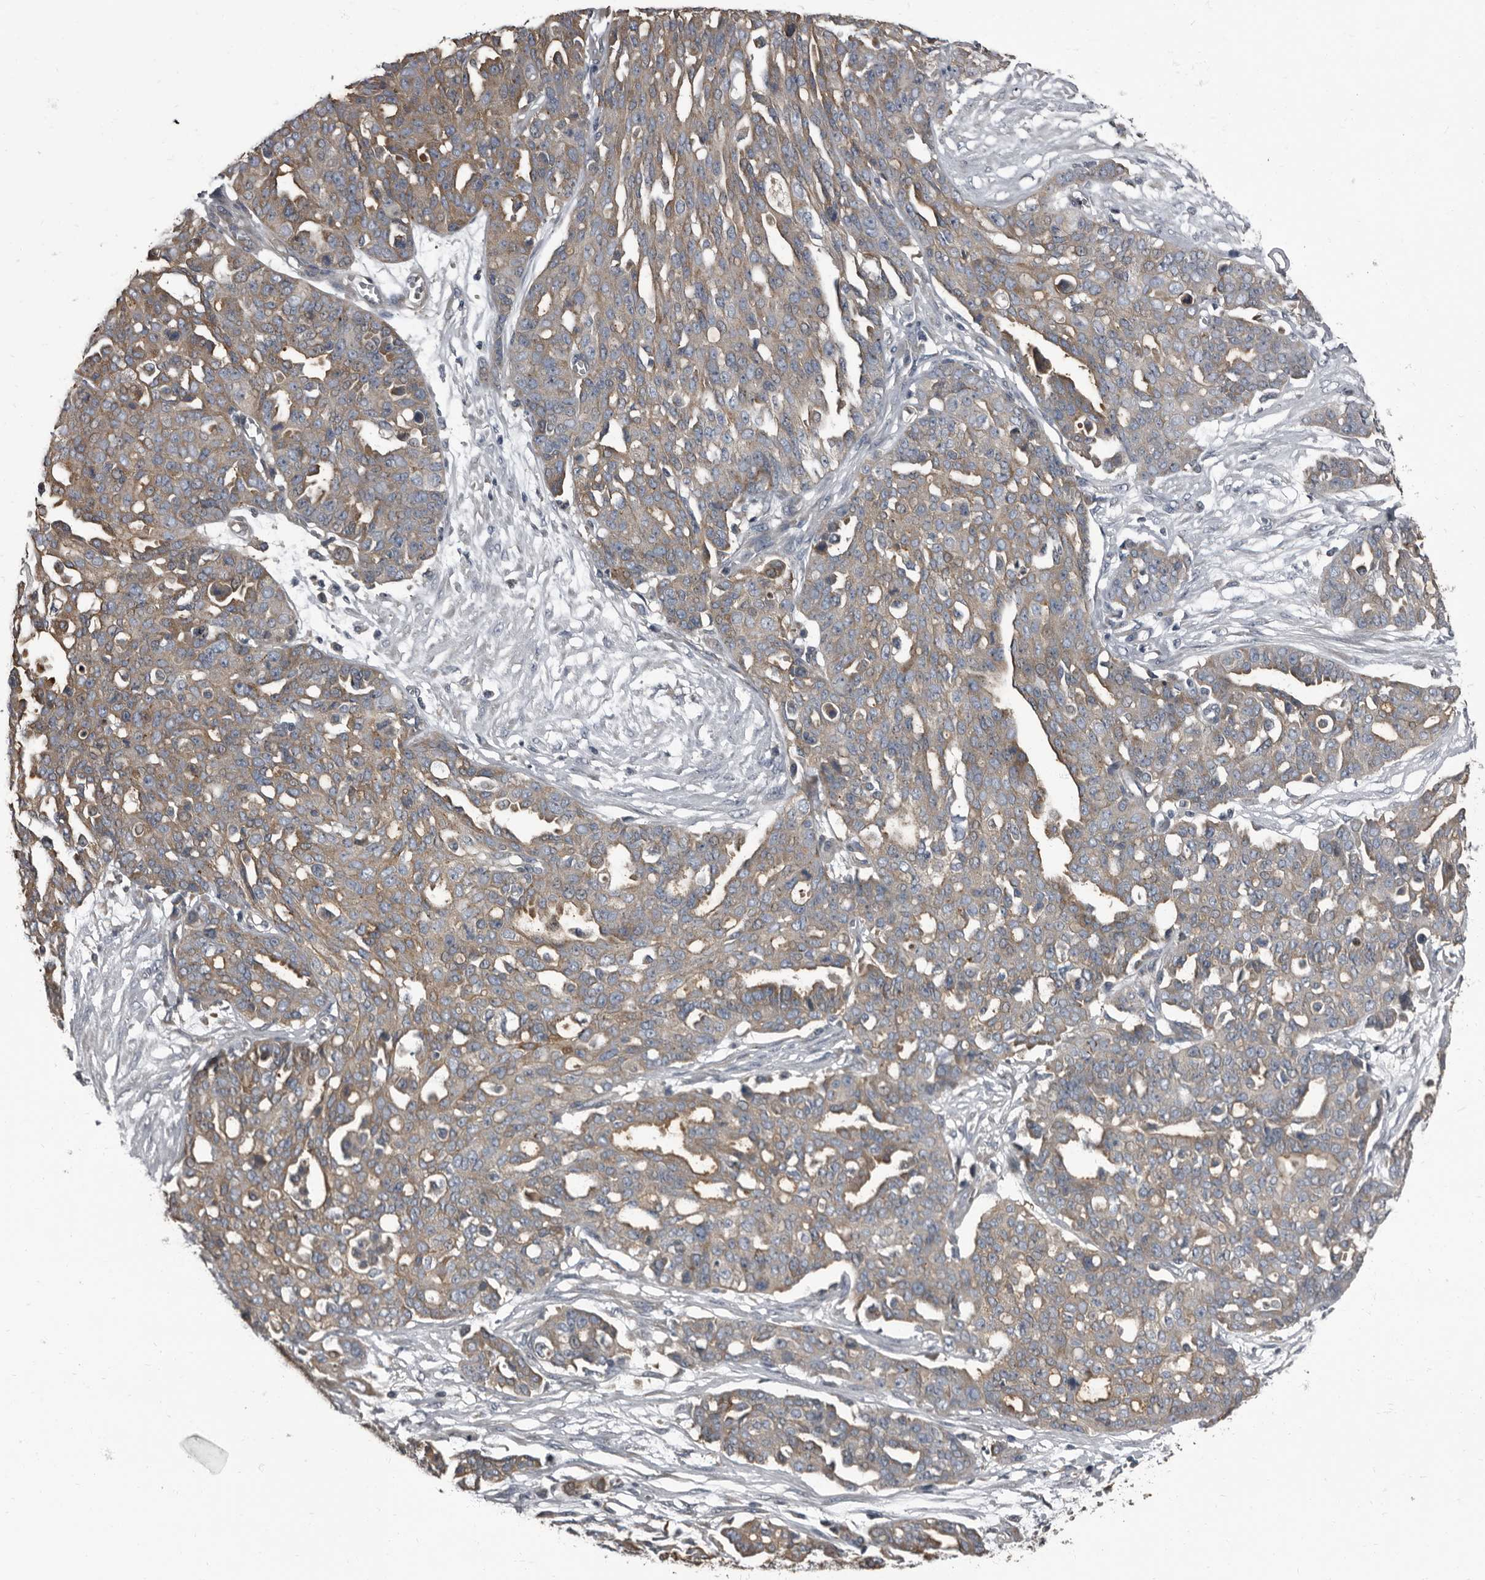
{"staining": {"intensity": "weak", "quantity": ">75%", "location": "cytoplasmic/membranous"}, "tissue": "ovarian cancer", "cell_type": "Tumor cells", "image_type": "cancer", "snomed": [{"axis": "morphology", "description": "Cystadenocarcinoma, serous, NOS"}, {"axis": "topography", "description": "Soft tissue"}, {"axis": "topography", "description": "Ovary"}], "caption": "DAB immunohistochemical staining of human ovarian cancer (serous cystadenocarcinoma) reveals weak cytoplasmic/membranous protein staining in approximately >75% of tumor cells.", "gene": "TPD52L1", "patient": {"sex": "female", "age": 57}}